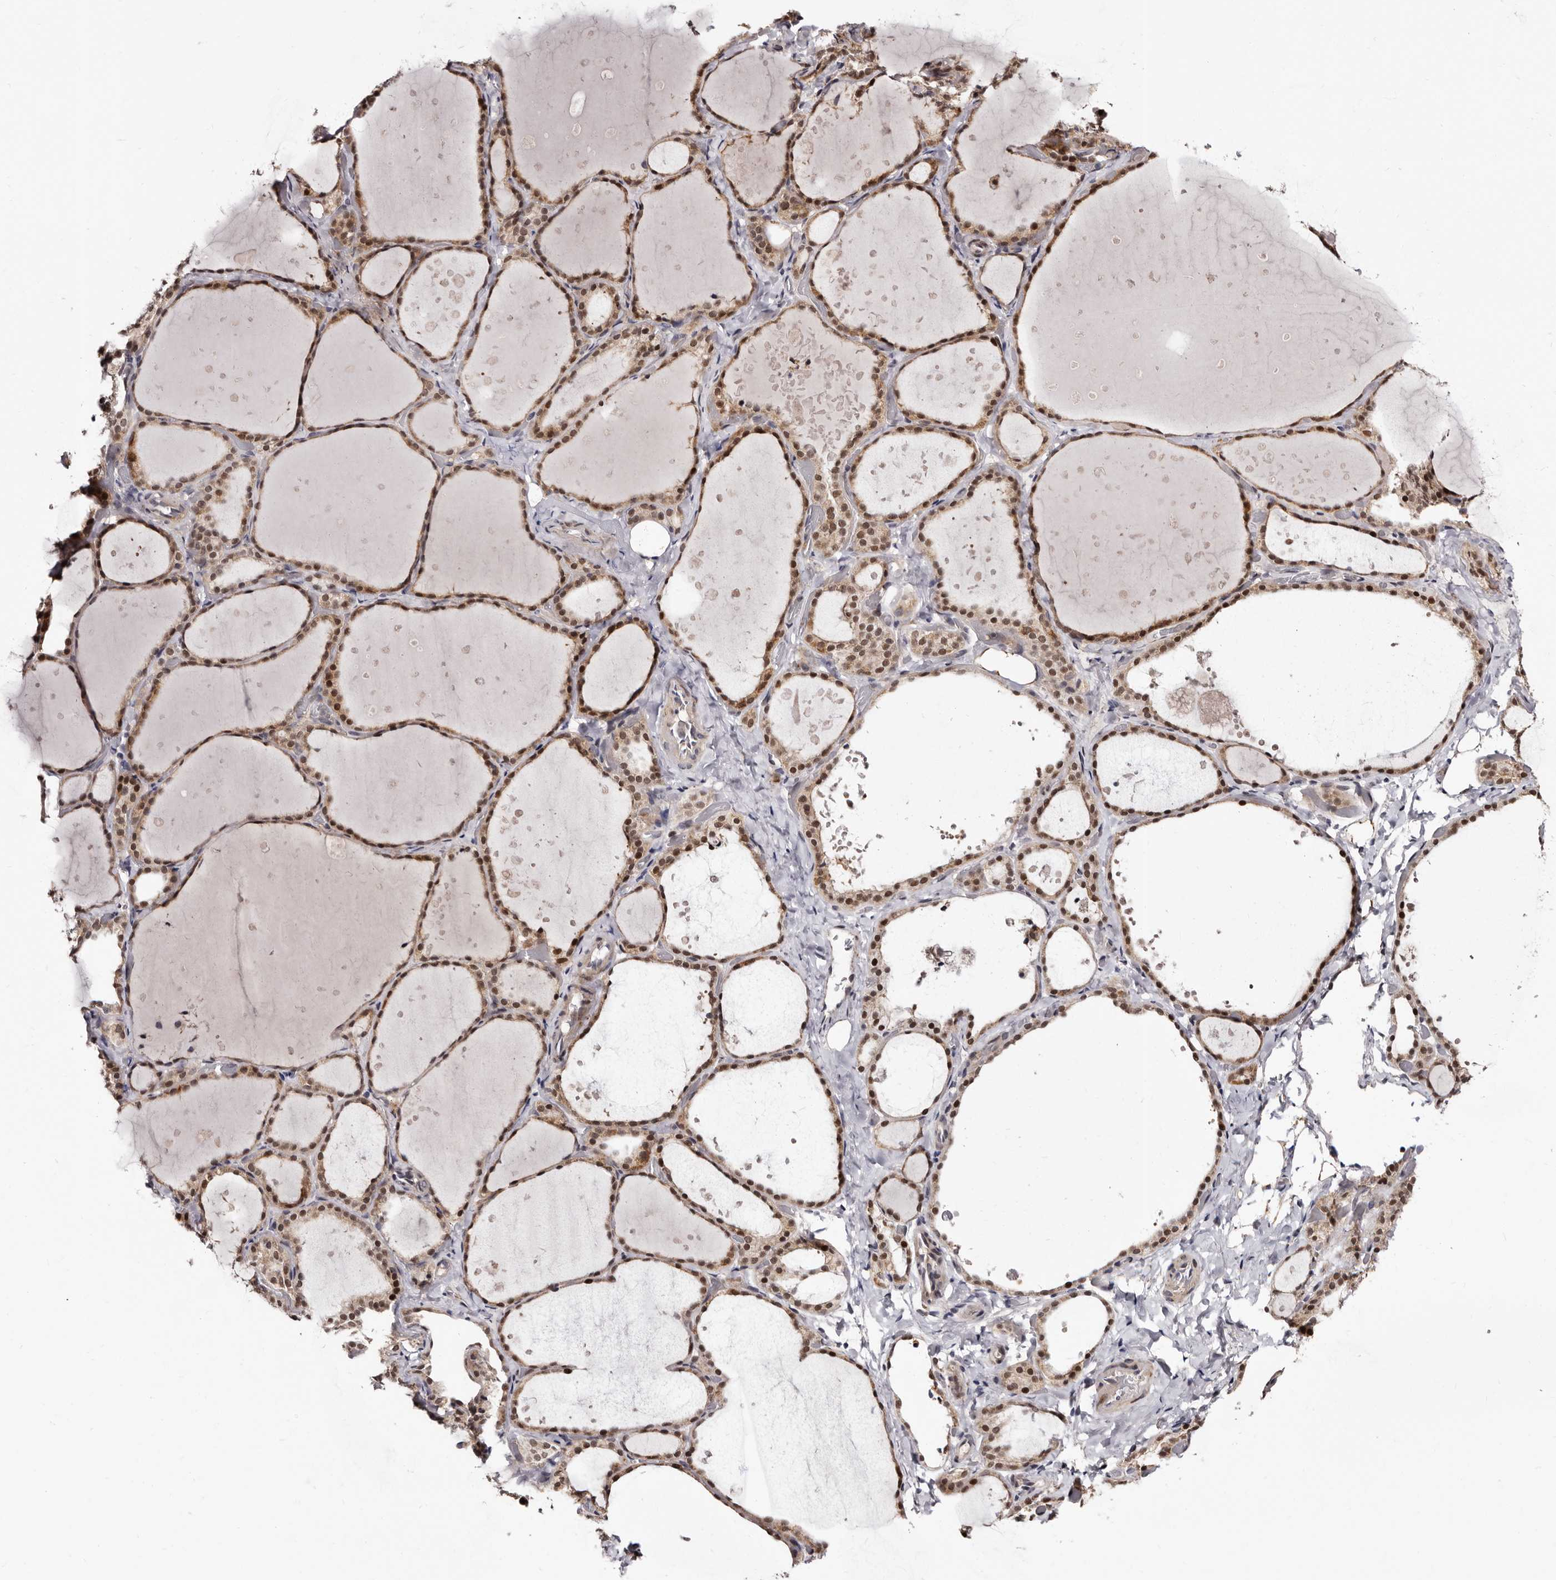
{"staining": {"intensity": "strong", "quantity": ">75%", "location": "cytoplasmic/membranous,nuclear"}, "tissue": "thyroid gland", "cell_type": "Glandular cells", "image_type": "normal", "snomed": [{"axis": "morphology", "description": "Normal tissue, NOS"}, {"axis": "topography", "description": "Thyroid gland"}], "caption": "Strong cytoplasmic/membranous,nuclear protein expression is appreciated in approximately >75% of glandular cells in thyroid gland. Immunohistochemistry stains the protein in brown and the nuclei are stained blue.", "gene": "PHF20L1", "patient": {"sex": "female", "age": 44}}